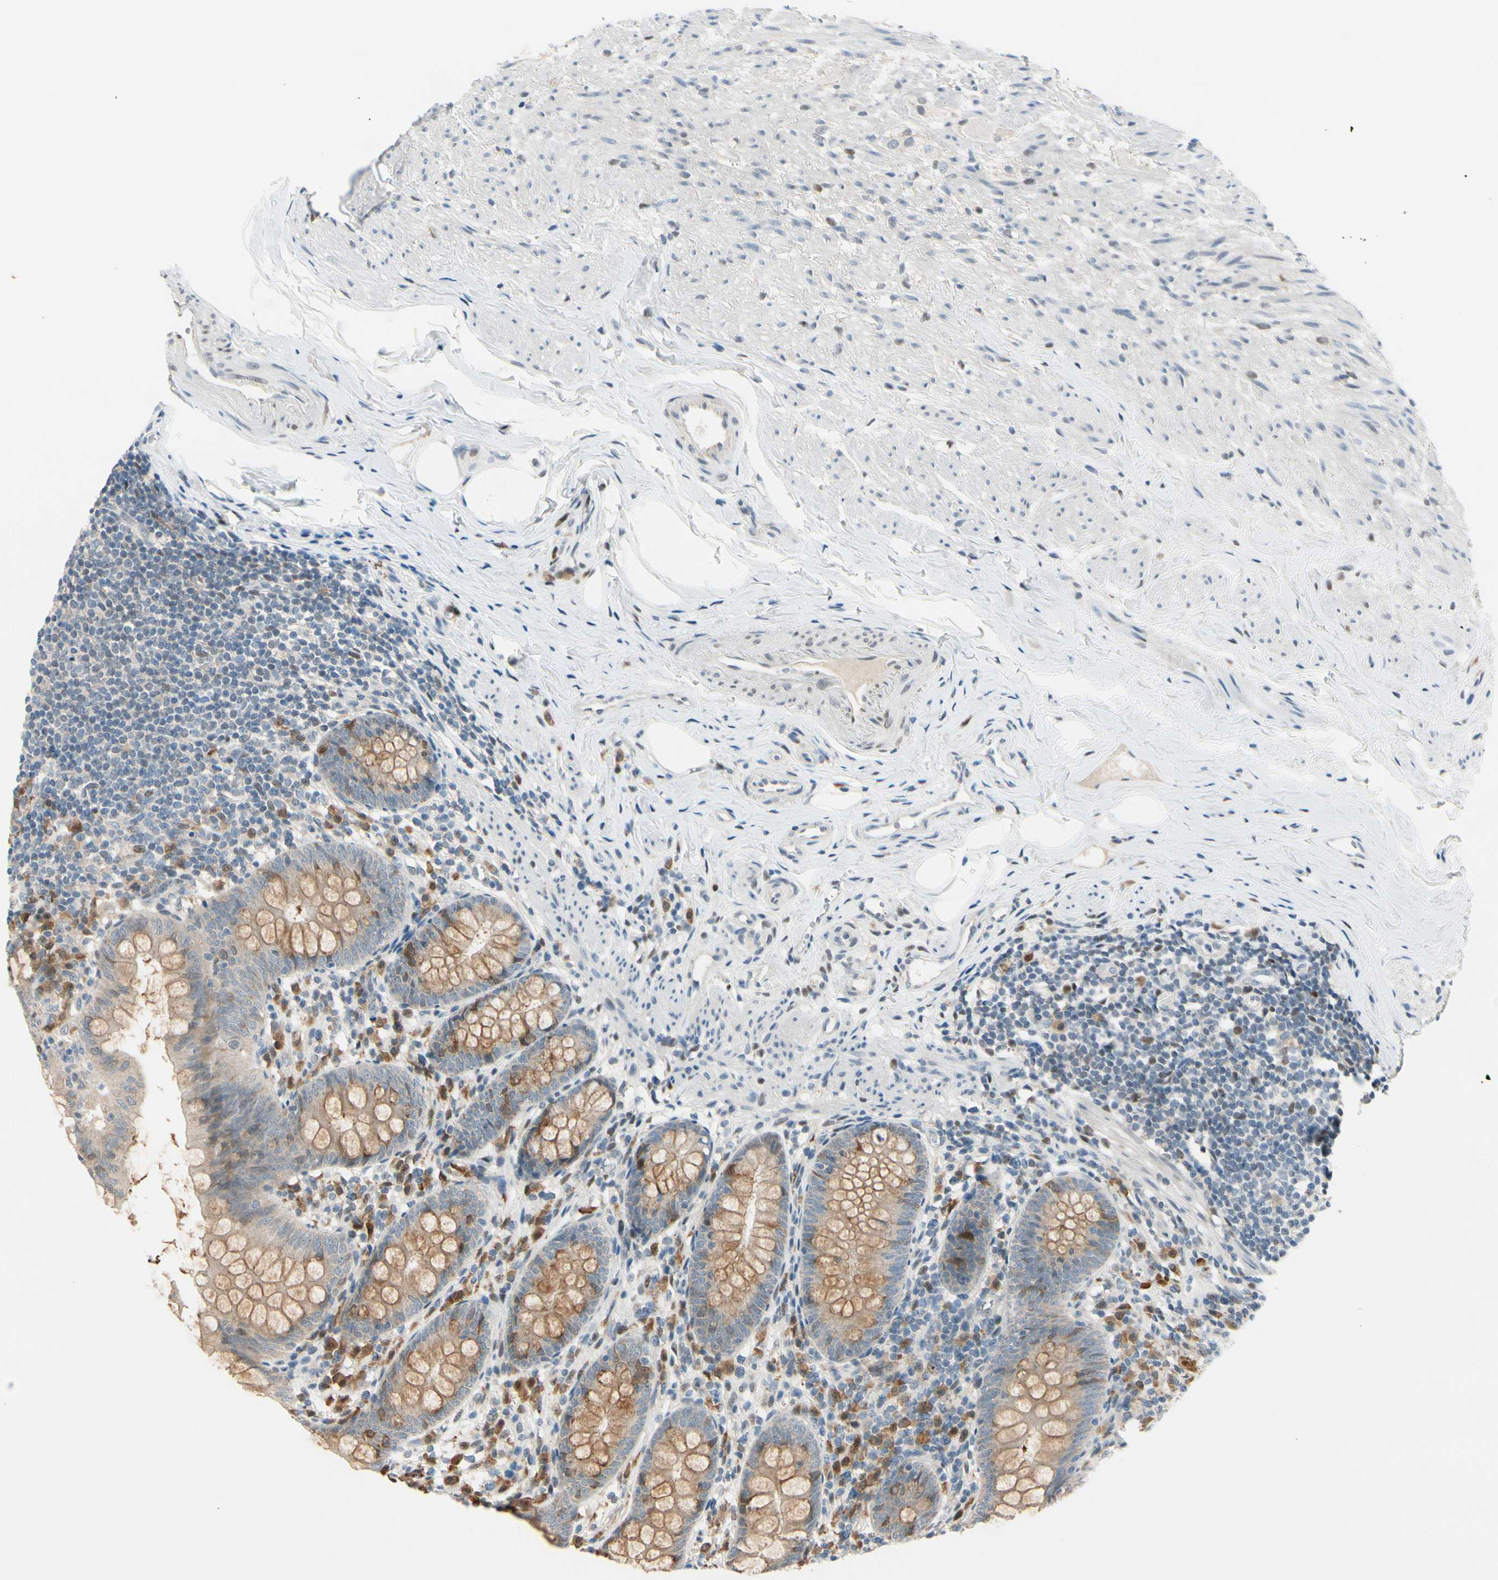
{"staining": {"intensity": "weak", "quantity": ">75%", "location": "cytoplasmic/membranous"}, "tissue": "appendix", "cell_type": "Glandular cells", "image_type": "normal", "snomed": [{"axis": "morphology", "description": "Normal tissue, NOS"}, {"axis": "topography", "description": "Appendix"}], "caption": "Immunohistochemical staining of normal appendix exhibits low levels of weak cytoplasmic/membranous expression in approximately >75% of glandular cells. (DAB (3,3'-diaminobenzidine) IHC with brightfield microscopy, high magnification).", "gene": "PTTG1", "patient": {"sex": "female", "age": 77}}